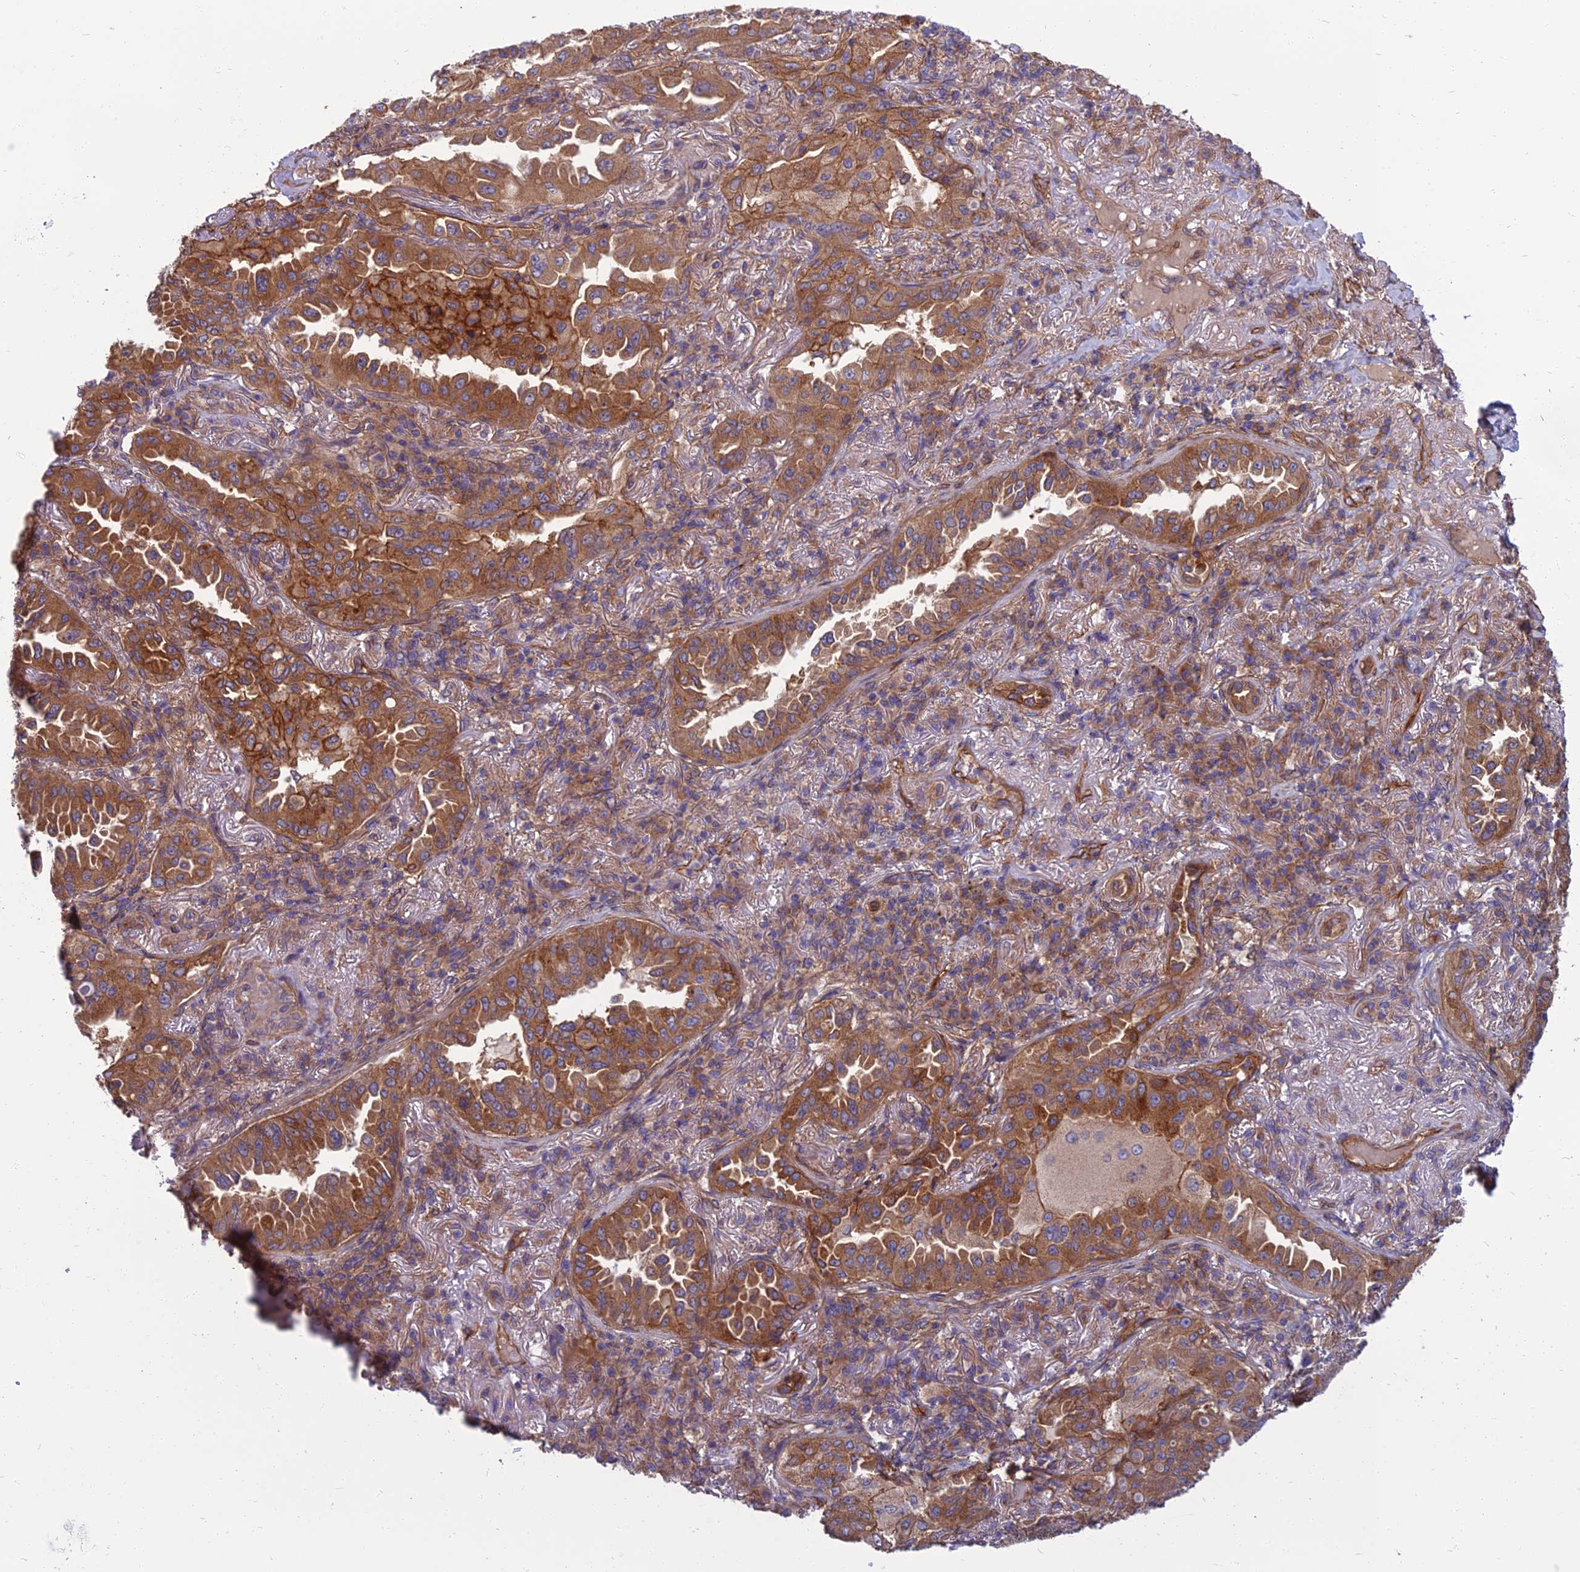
{"staining": {"intensity": "strong", "quantity": ">75%", "location": "cytoplasmic/membranous"}, "tissue": "lung cancer", "cell_type": "Tumor cells", "image_type": "cancer", "snomed": [{"axis": "morphology", "description": "Adenocarcinoma, NOS"}, {"axis": "topography", "description": "Lung"}], "caption": "Brown immunohistochemical staining in human adenocarcinoma (lung) reveals strong cytoplasmic/membranous expression in approximately >75% of tumor cells.", "gene": "WDR24", "patient": {"sex": "female", "age": 69}}